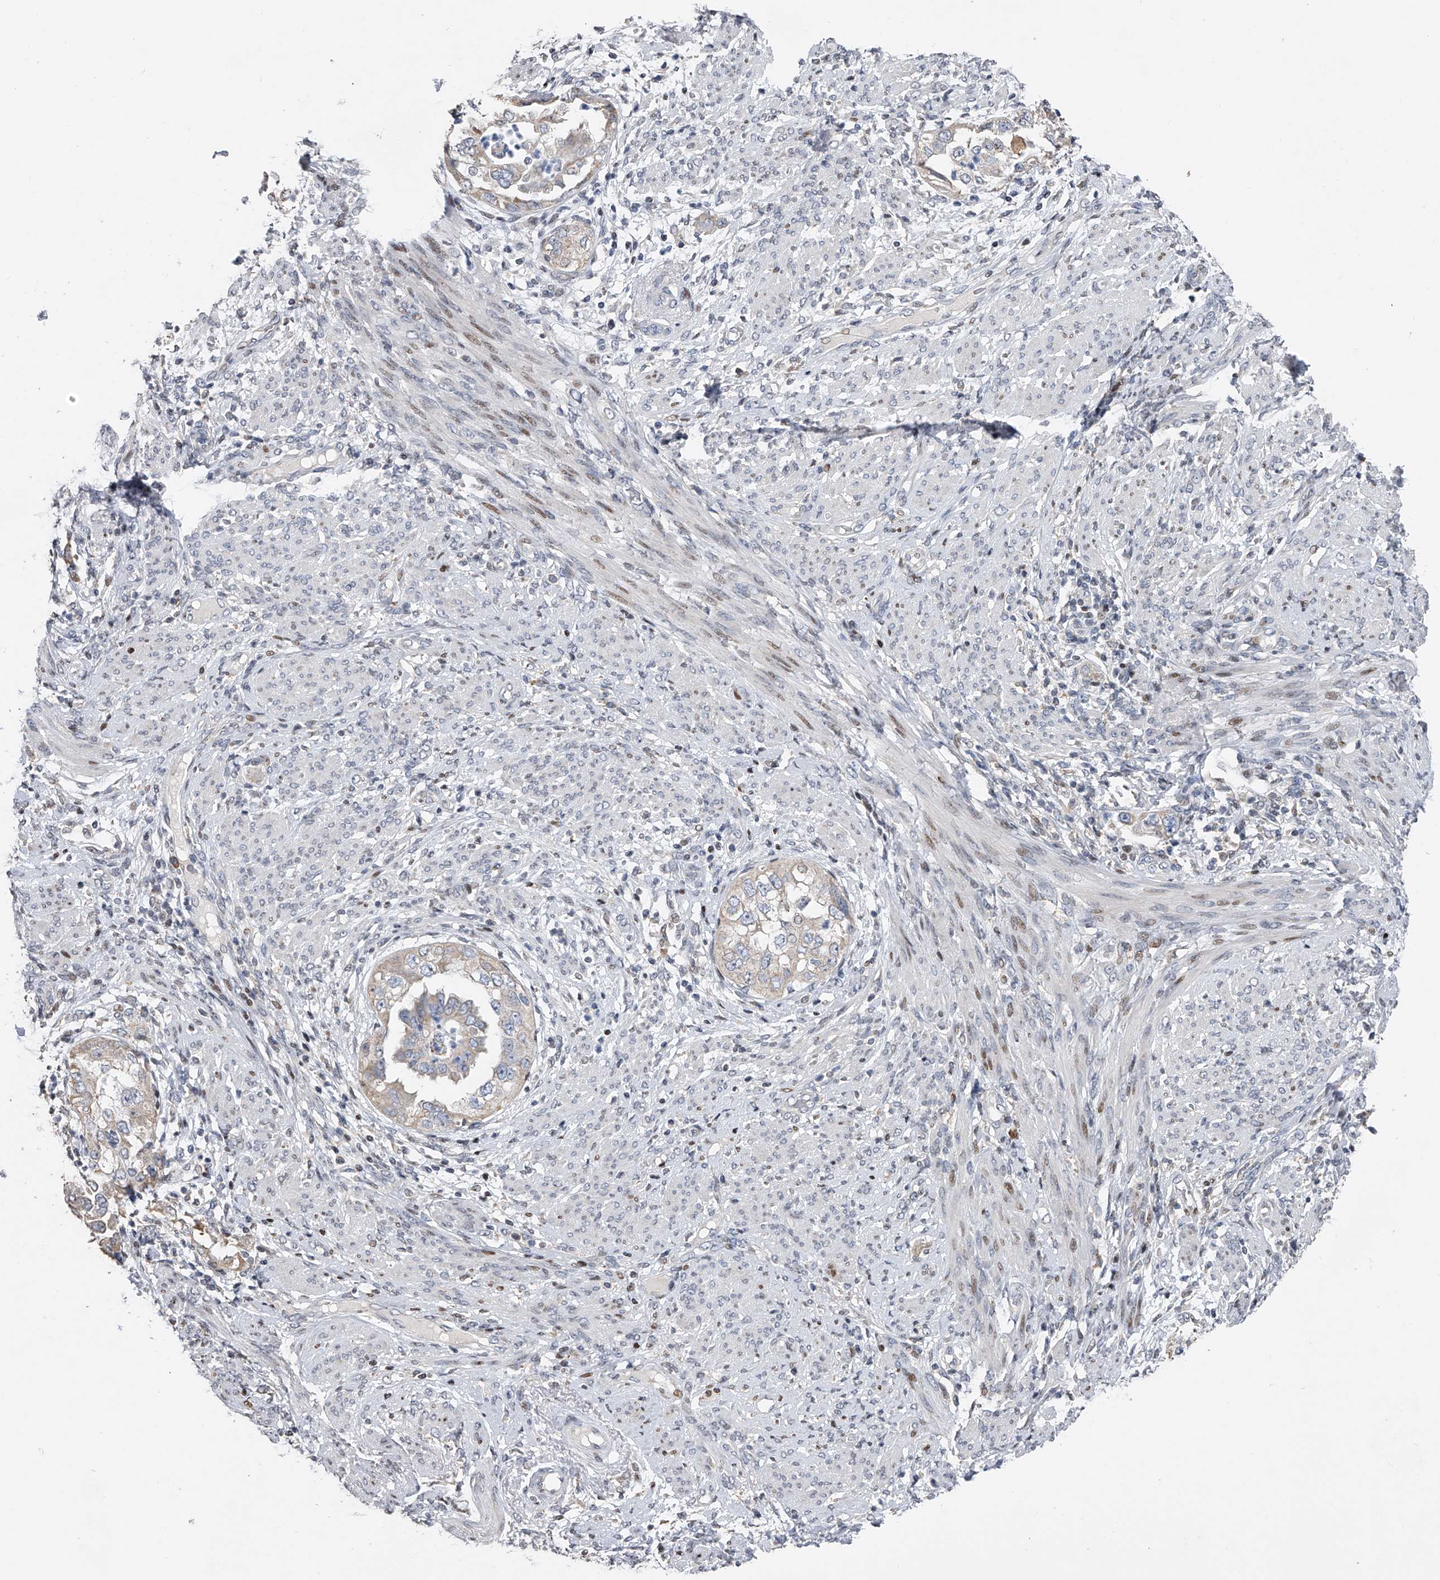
{"staining": {"intensity": "negative", "quantity": "none", "location": "none"}, "tissue": "endometrial cancer", "cell_type": "Tumor cells", "image_type": "cancer", "snomed": [{"axis": "morphology", "description": "Adenocarcinoma, NOS"}, {"axis": "topography", "description": "Endometrium"}], "caption": "An immunohistochemistry photomicrograph of adenocarcinoma (endometrial) is shown. There is no staining in tumor cells of adenocarcinoma (endometrial). (DAB immunohistochemistry, high magnification).", "gene": "RWDD2A", "patient": {"sex": "female", "age": 85}}